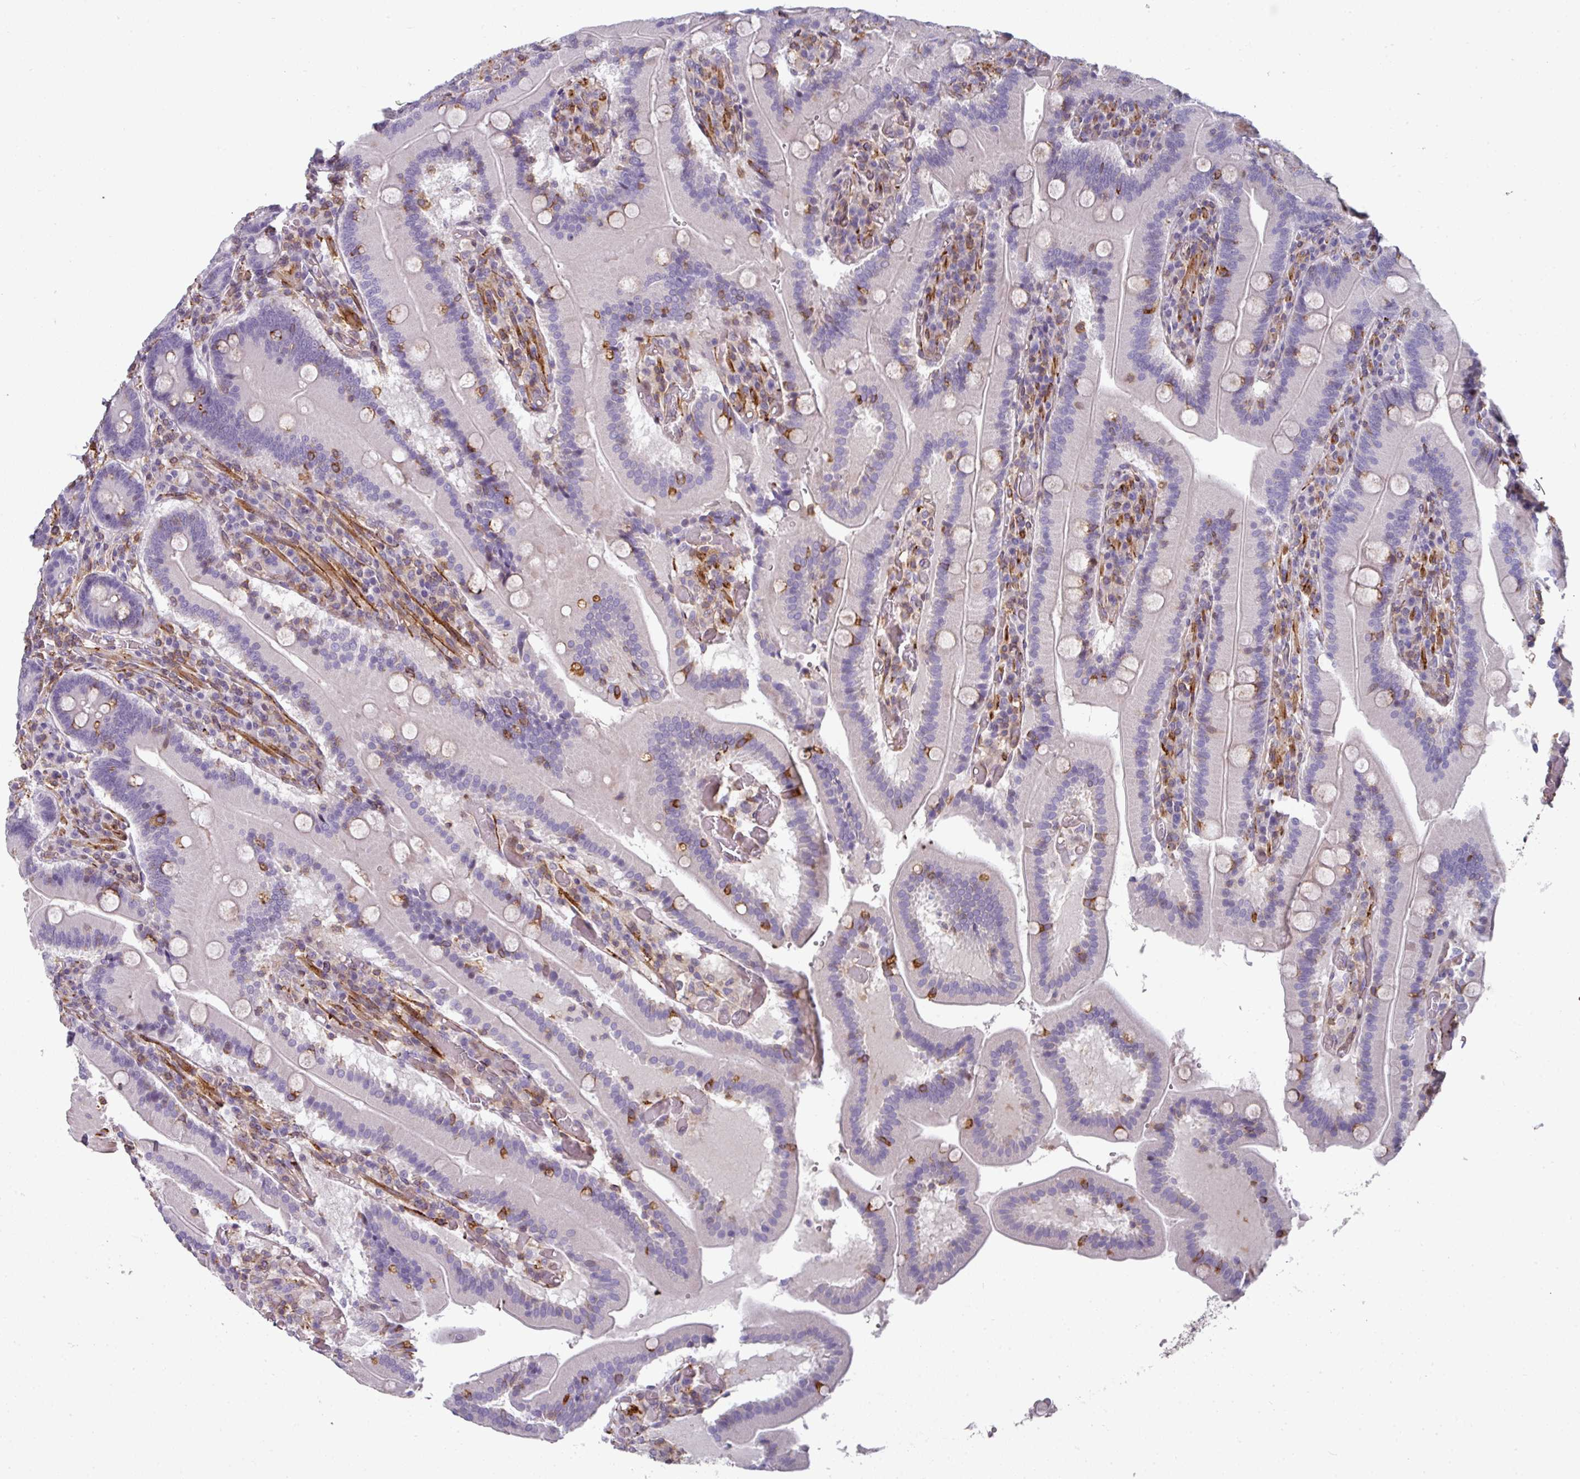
{"staining": {"intensity": "negative", "quantity": "none", "location": "none"}, "tissue": "duodenum", "cell_type": "Glandular cells", "image_type": "normal", "snomed": [{"axis": "morphology", "description": "Normal tissue, NOS"}, {"axis": "topography", "description": "Duodenum"}], "caption": "Immunohistochemistry (IHC) of benign duodenum displays no expression in glandular cells.", "gene": "BEND5", "patient": {"sex": "female", "age": 62}}